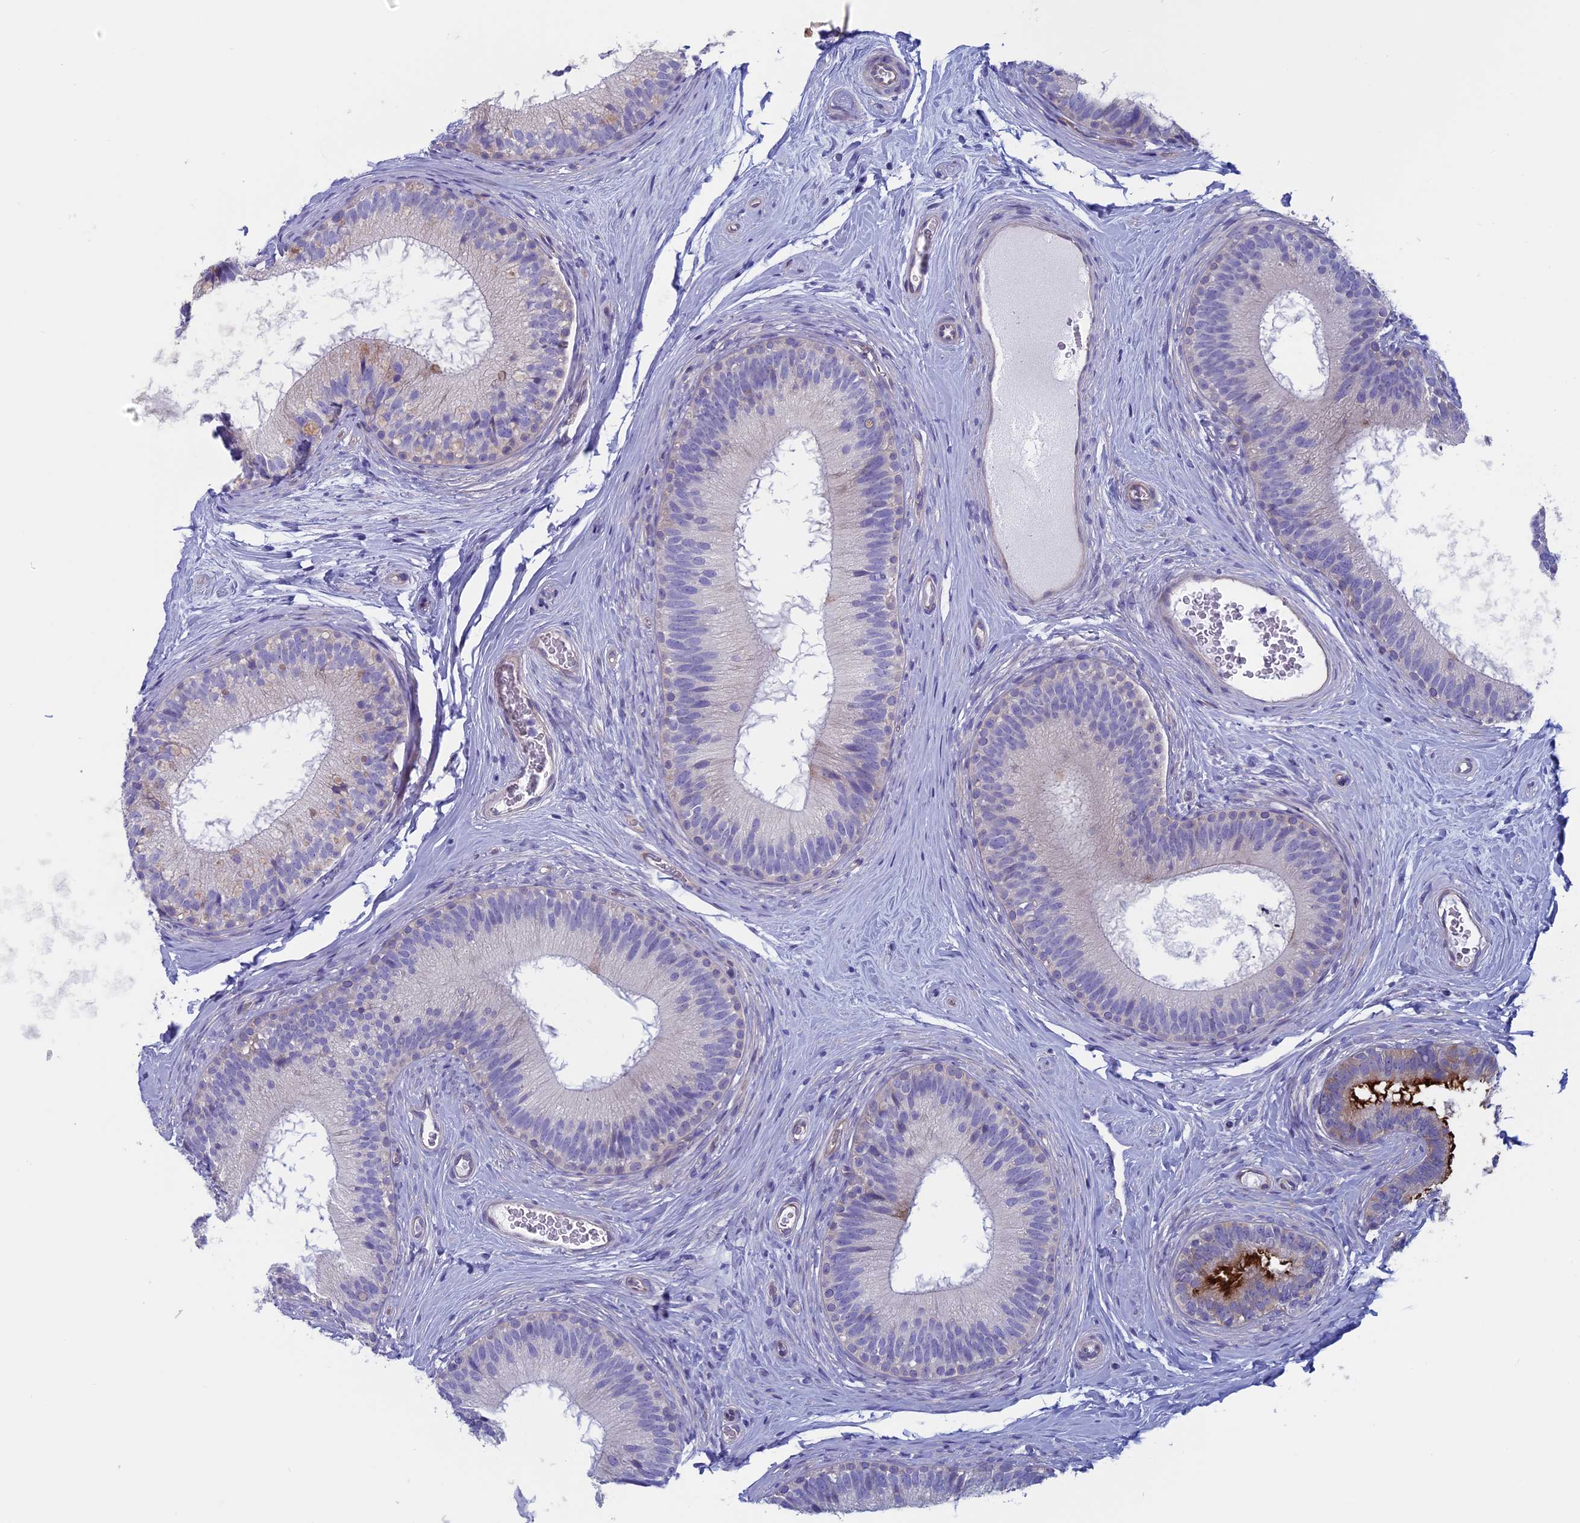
{"staining": {"intensity": "negative", "quantity": "none", "location": "none"}, "tissue": "epididymis", "cell_type": "Glandular cells", "image_type": "normal", "snomed": [{"axis": "morphology", "description": "Normal tissue, NOS"}, {"axis": "topography", "description": "Epididymis"}], "caption": "This photomicrograph is of unremarkable epididymis stained with immunohistochemistry to label a protein in brown with the nuclei are counter-stained blue. There is no positivity in glandular cells.", "gene": "CNOT6L", "patient": {"sex": "male", "age": 33}}